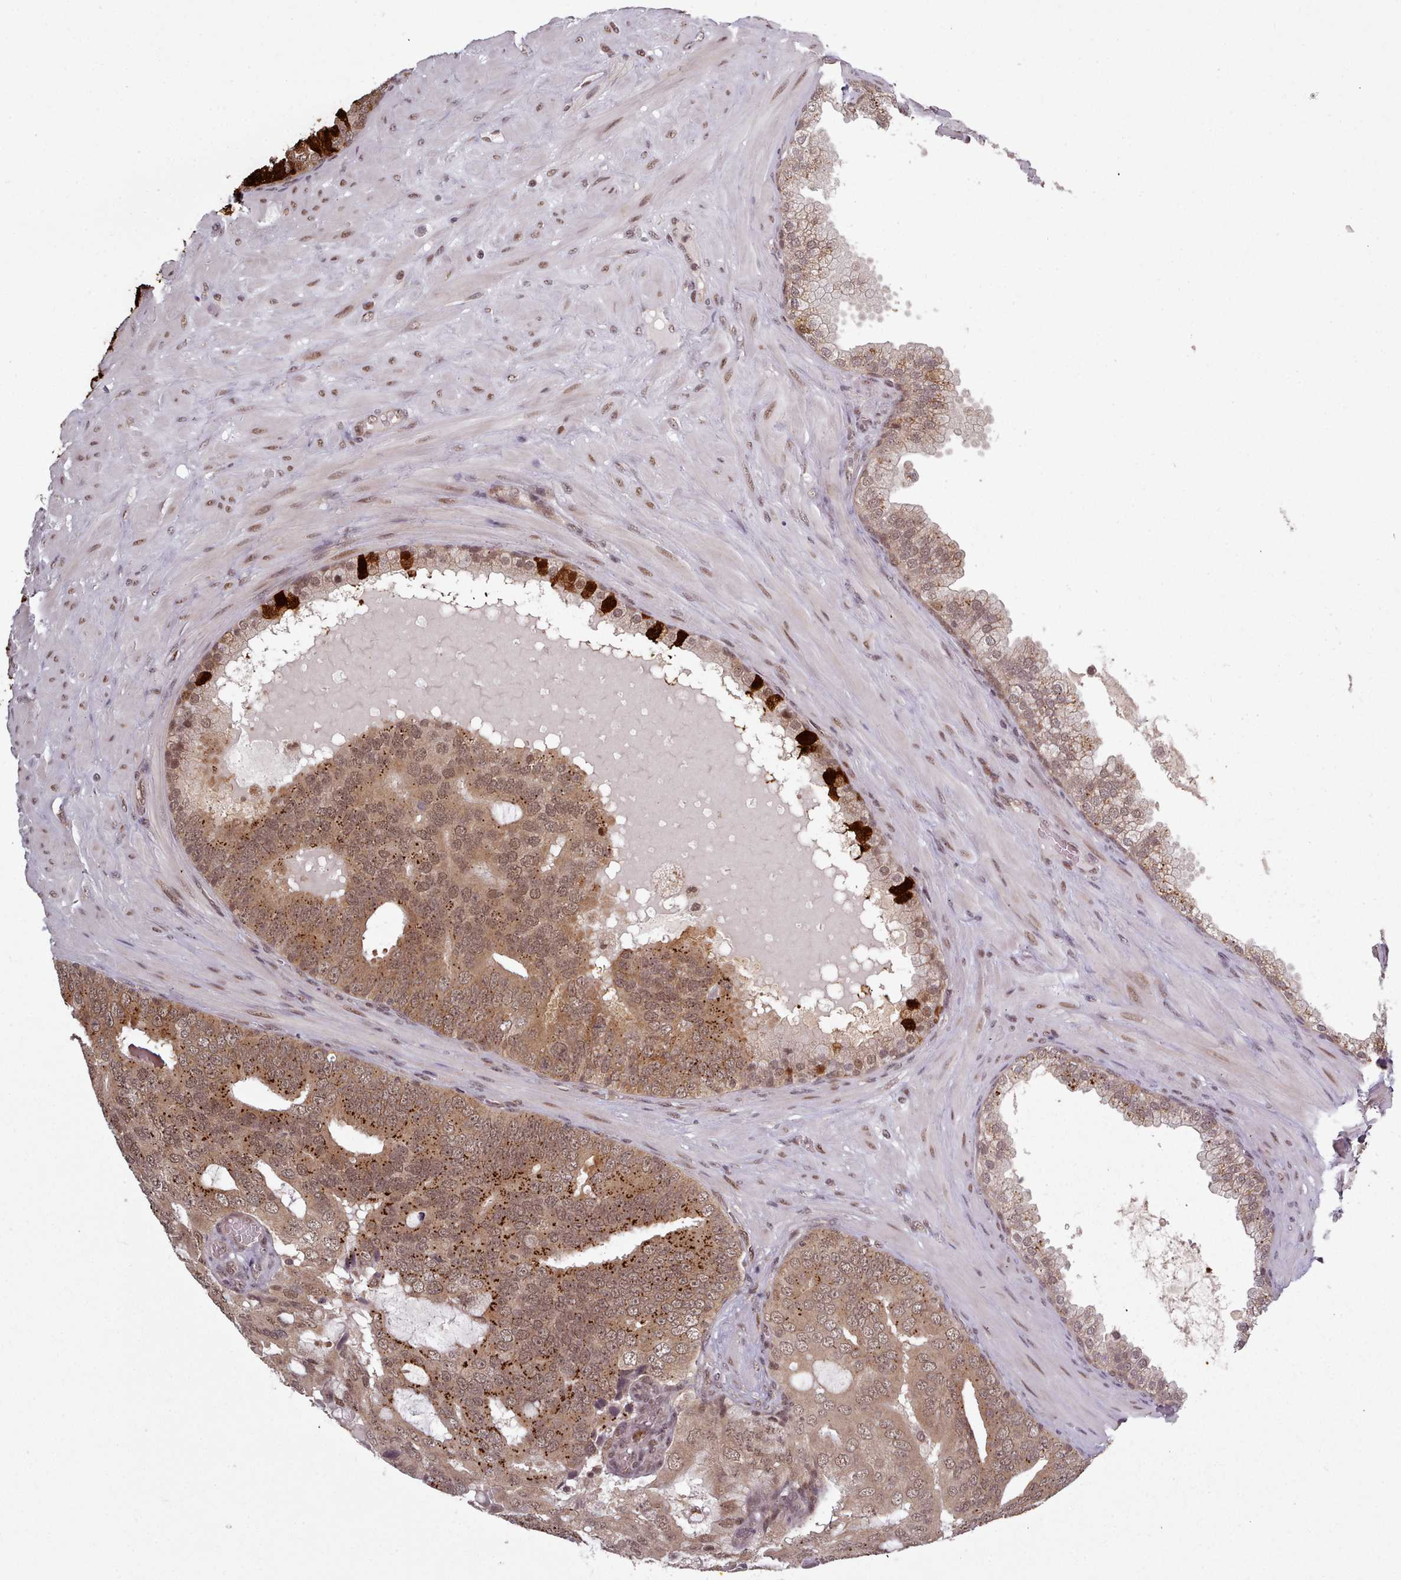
{"staining": {"intensity": "moderate", "quantity": ">75%", "location": "cytoplasmic/membranous,nuclear"}, "tissue": "prostate cancer", "cell_type": "Tumor cells", "image_type": "cancer", "snomed": [{"axis": "morphology", "description": "Adenocarcinoma, High grade"}, {"axis": "topography", "description": "Prostate"}], "caption": "A medium amount of moderate cytoplasmic/membranous and nuclear staining is seen in approximately >75% of tumor cells in prostate adenocarcinoma (high-grade) tissue. (DAB (3,3'-diaminobenzidine) IHC with brightfield microscopy, high magnification).", "gene": "DHX8", "patient": {"sex": "male", "age": 55}}